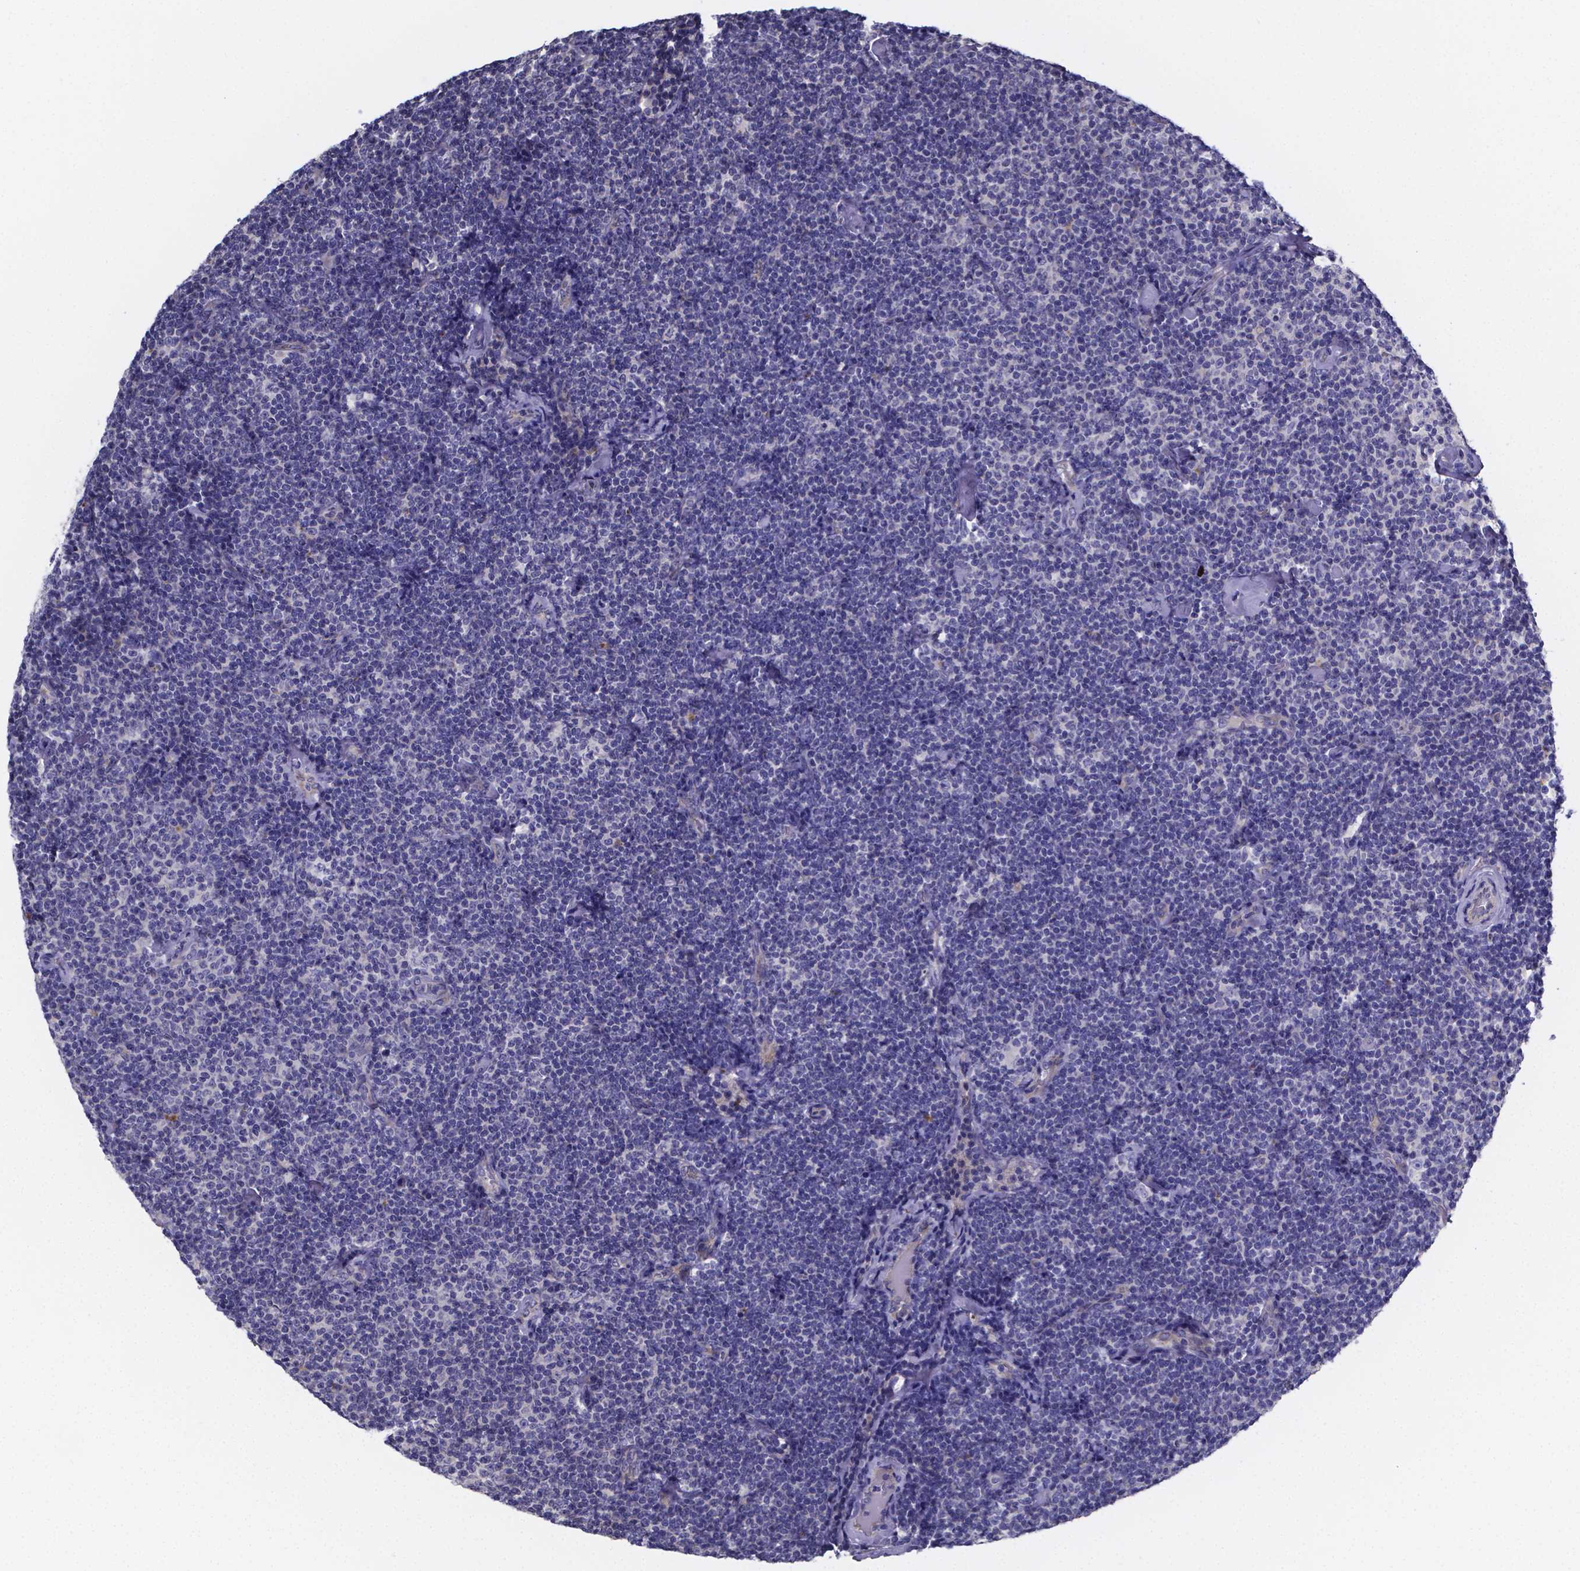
{"staining": {"intensity": "negative", "quantity": "none", "location": "none"}, "tissue": "lymphoma", "cell_type": "Tumor cells", "image_type": "cancer", "snomed": [{"axis": "morphology", "description": "Malignant lymphoma, non-Hodgkin's type, Low grade"}, {"axis": "topography", "description": "Lymph node"}], "caption": "Immunohistochemistry photomicrograph of neoplastic tissue: lymphoma stained with DAB shows no significant protein staining in tumor cells.", "gene": "SFRP4", "patient": {"sex": "male", "age": 81}}